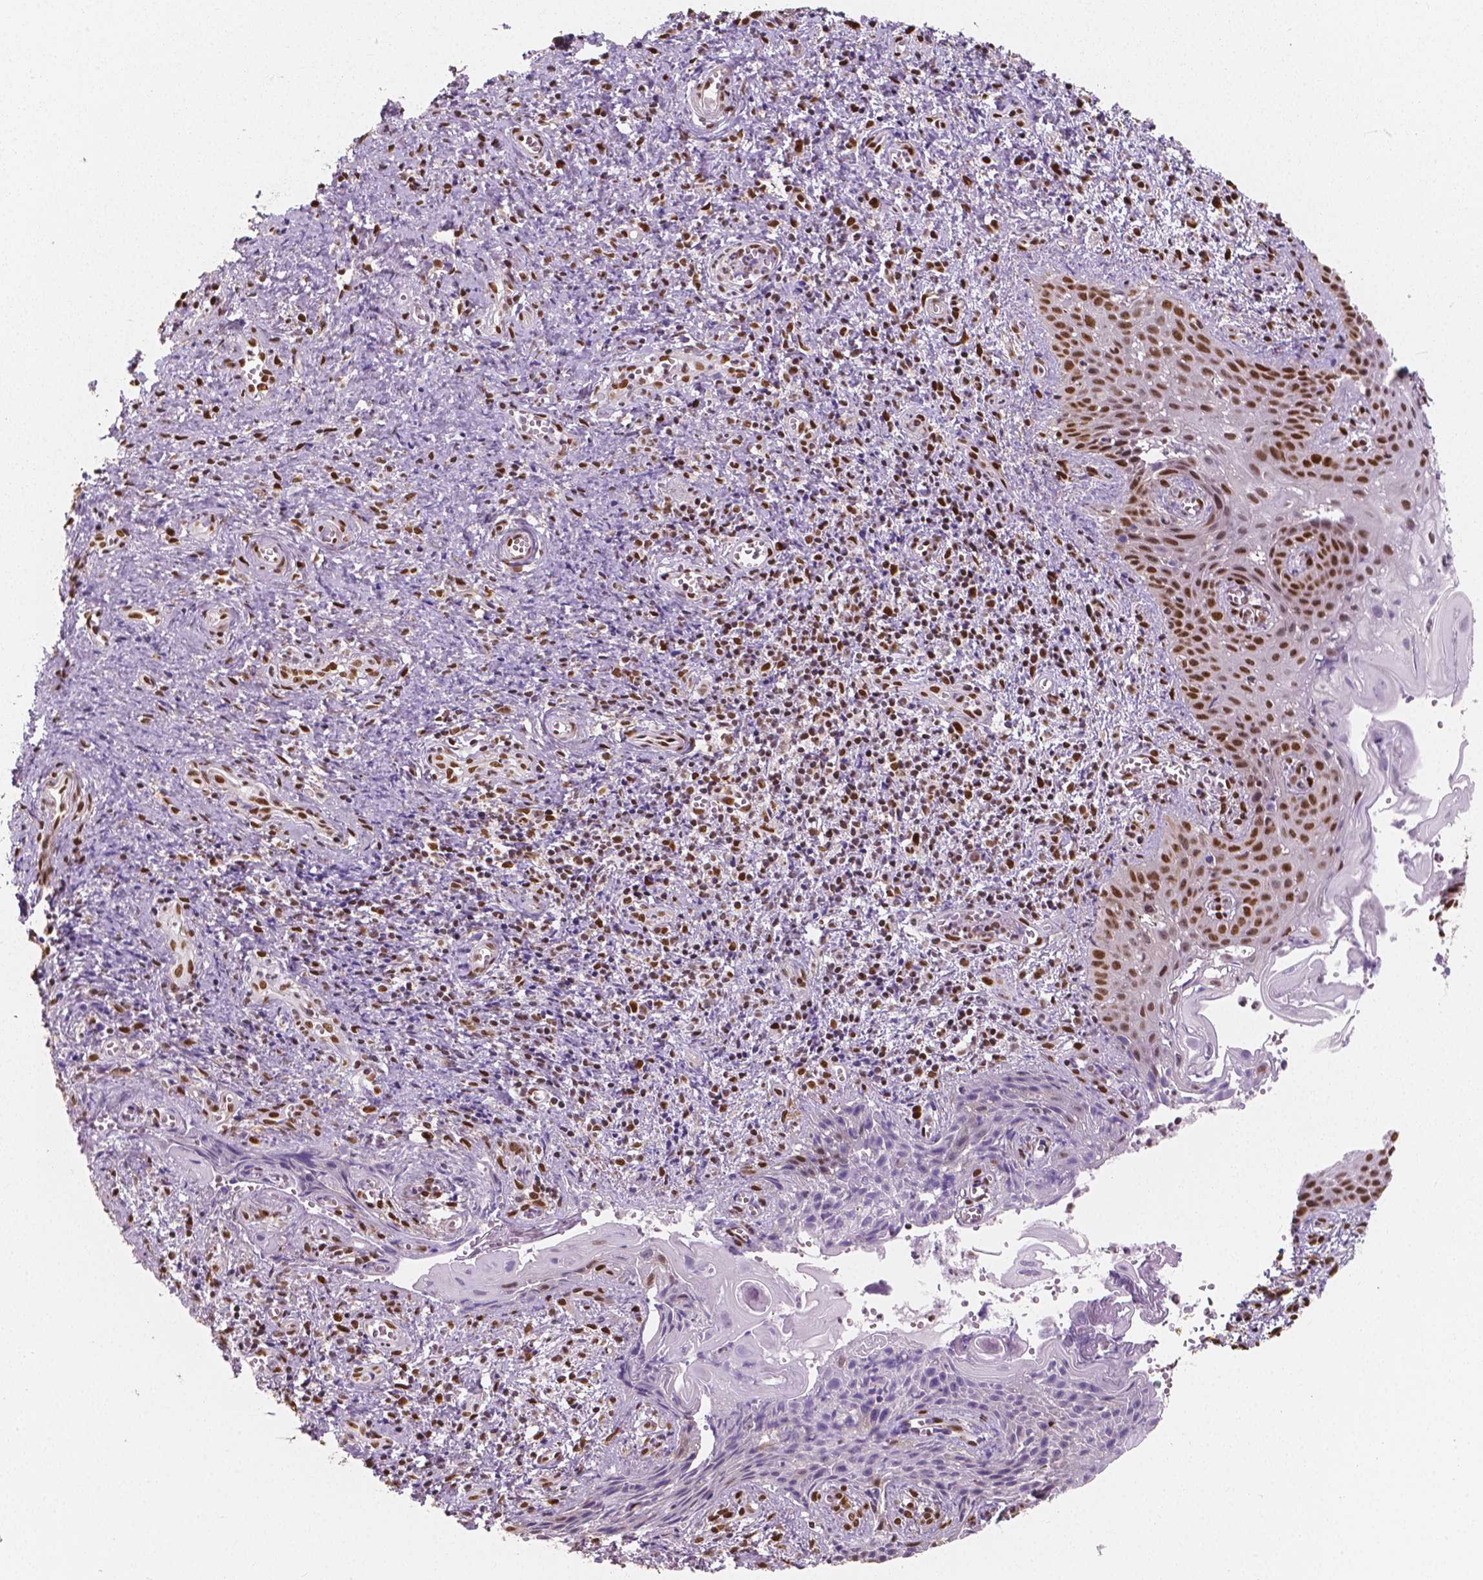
{"staining": {"intensity": "moderate", "quantity": ">75%", "location": "nuclear"}, "tissue": "cervical cancer", "cell_type": "Tumor cells", "image_type": "cancer", "snomed": [{"axis": "morphology", "description": "Squamous cell carcinoma, NOS"}, {"axis": "topography", "description": "Cervix"}], "caption": "A brown stain highlights moderate nuclear staining of a protein in human cervical cancer tumor cells.", "gene": "NUCKS1", "patient": {"sex": "female", "age": 30}}